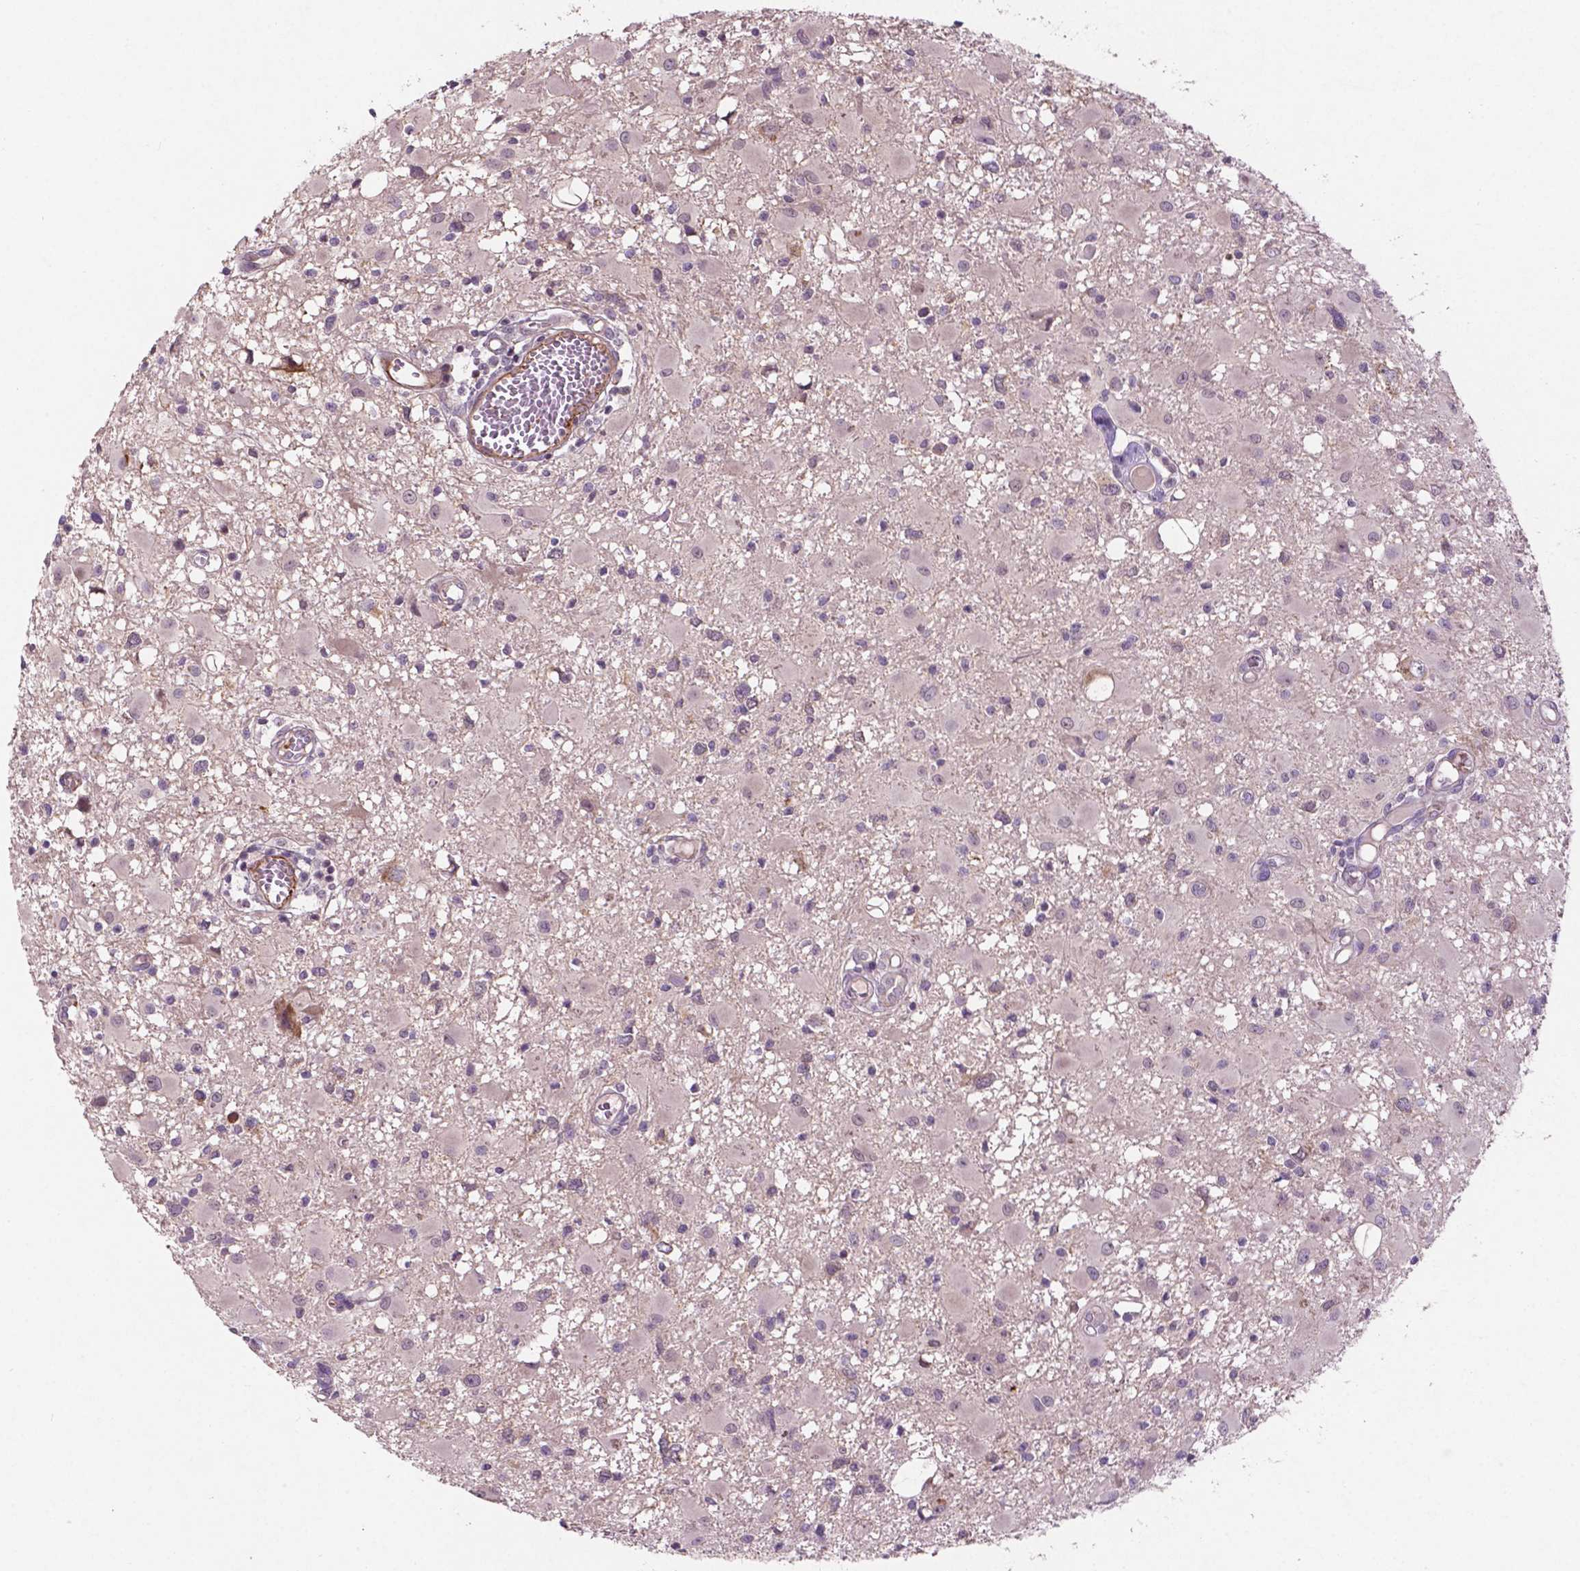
{"staining": {"intensity": "moderate", "quantity": "<25%", "location": "cytoplasmic/membranous"}, "tissue": "glioma", "cell_type": "Tumor cells", "image_type": "cancer", "snomed": [{"axis": "morphology", "description": "Glioma, malignant, High grade"}, {"axis": "topography", "description": "Brain"}], "caption": "There is low levels of moderate cytoplasmic/membranous expression in tumor cells of glioma, as demonstrated by immunohistochemical staining (brown color).", "gene": "ARL5C", "patient": {"sex": "male", "age": 54}}